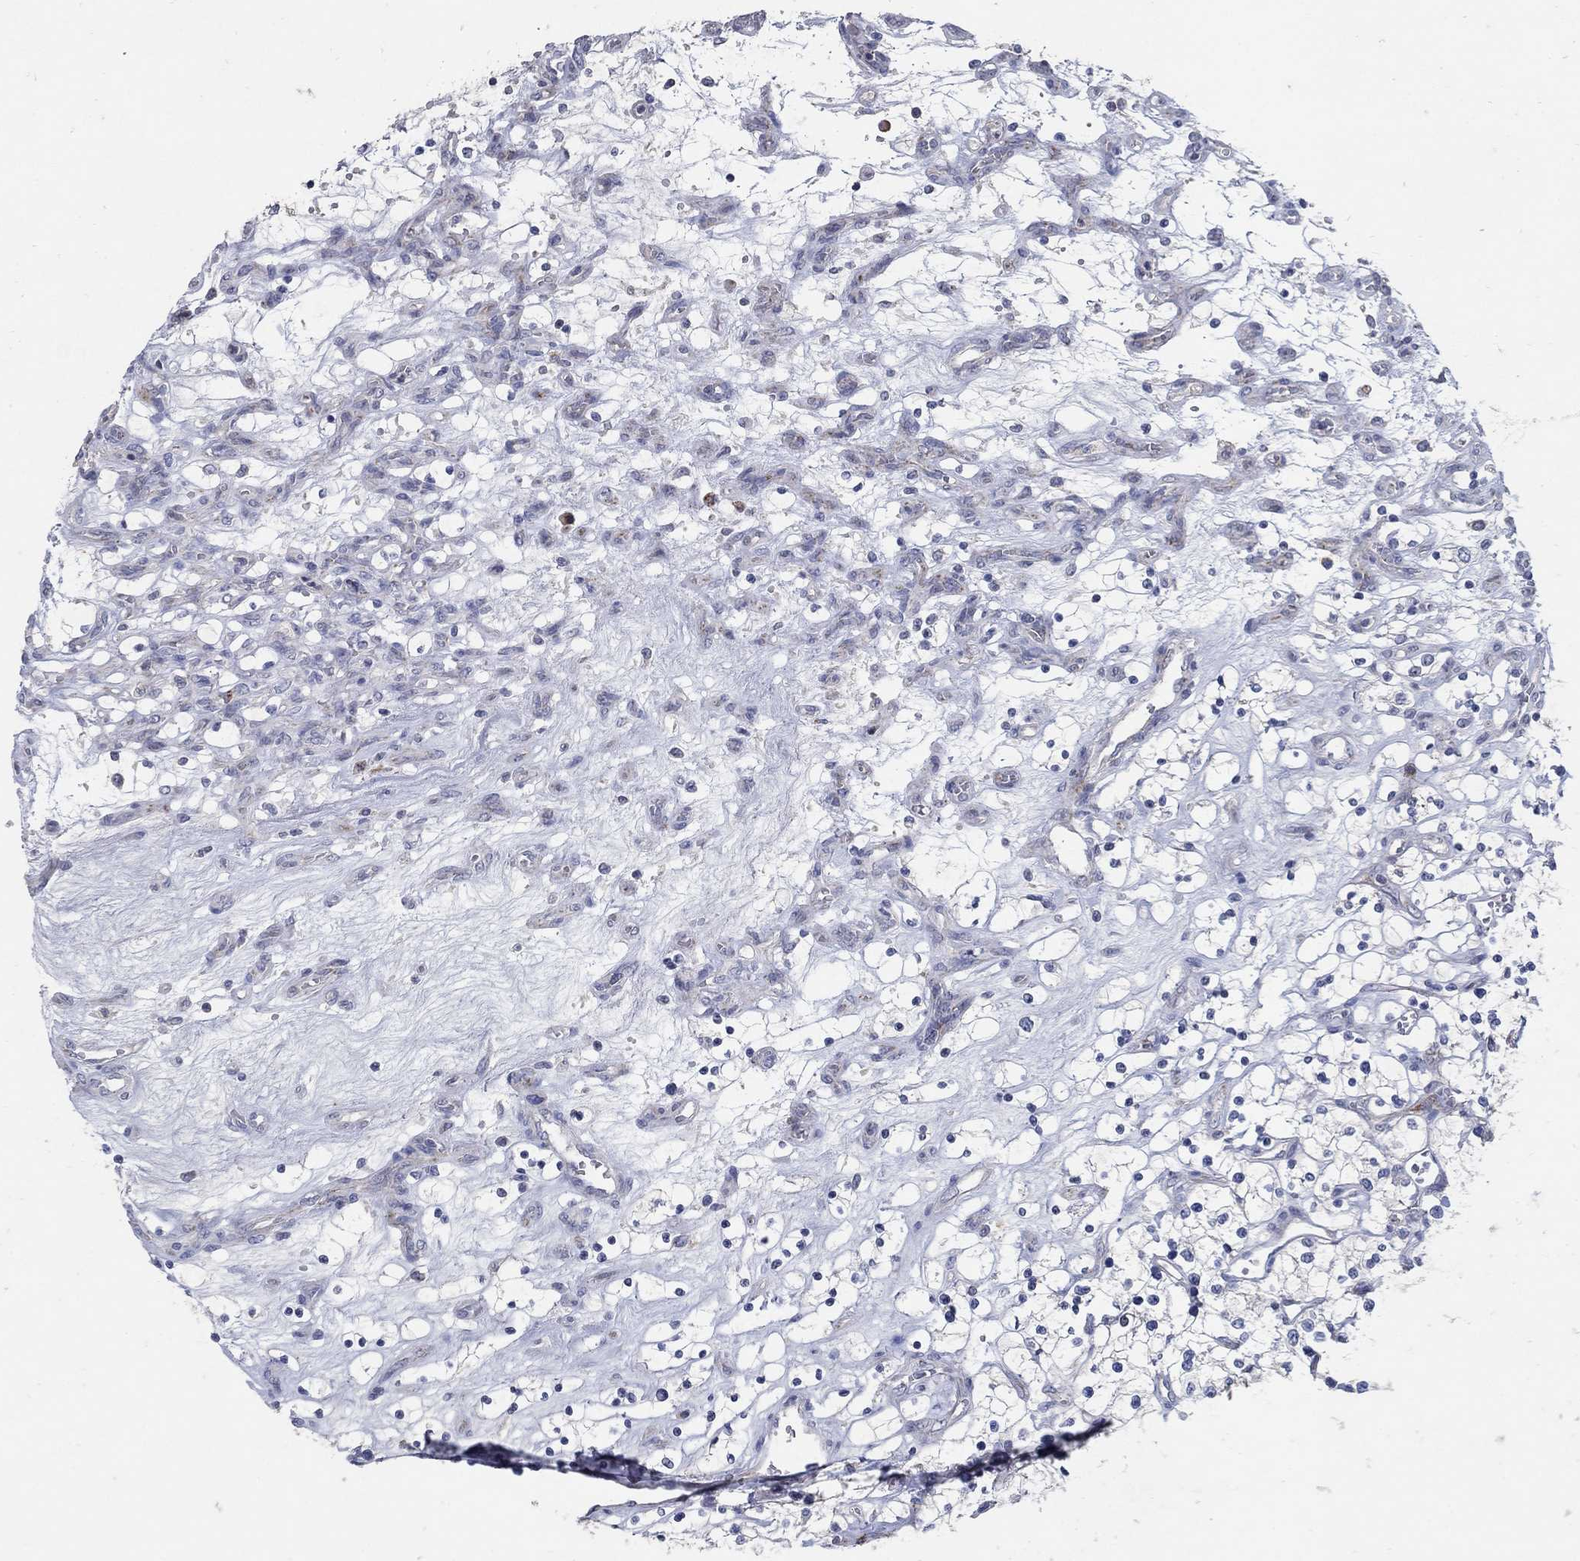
{"staining": {"intensity": "negative", "quantity": "none", "location": "none"}, "tissue": "renal cancer", "cell_type": "Tumor cells", "image_type": "cancer", "snomed": [{"axis": "morphology", "description": "Adenocarcinoma, NOS"}, {"axis": "topography", "description": "Kidney"}], "caption": "There is no significant positivity in tumor cells of adenocarcinoma (renal).", "gene": "HMX2", "patient": {"sex": "female", "age": 69}}